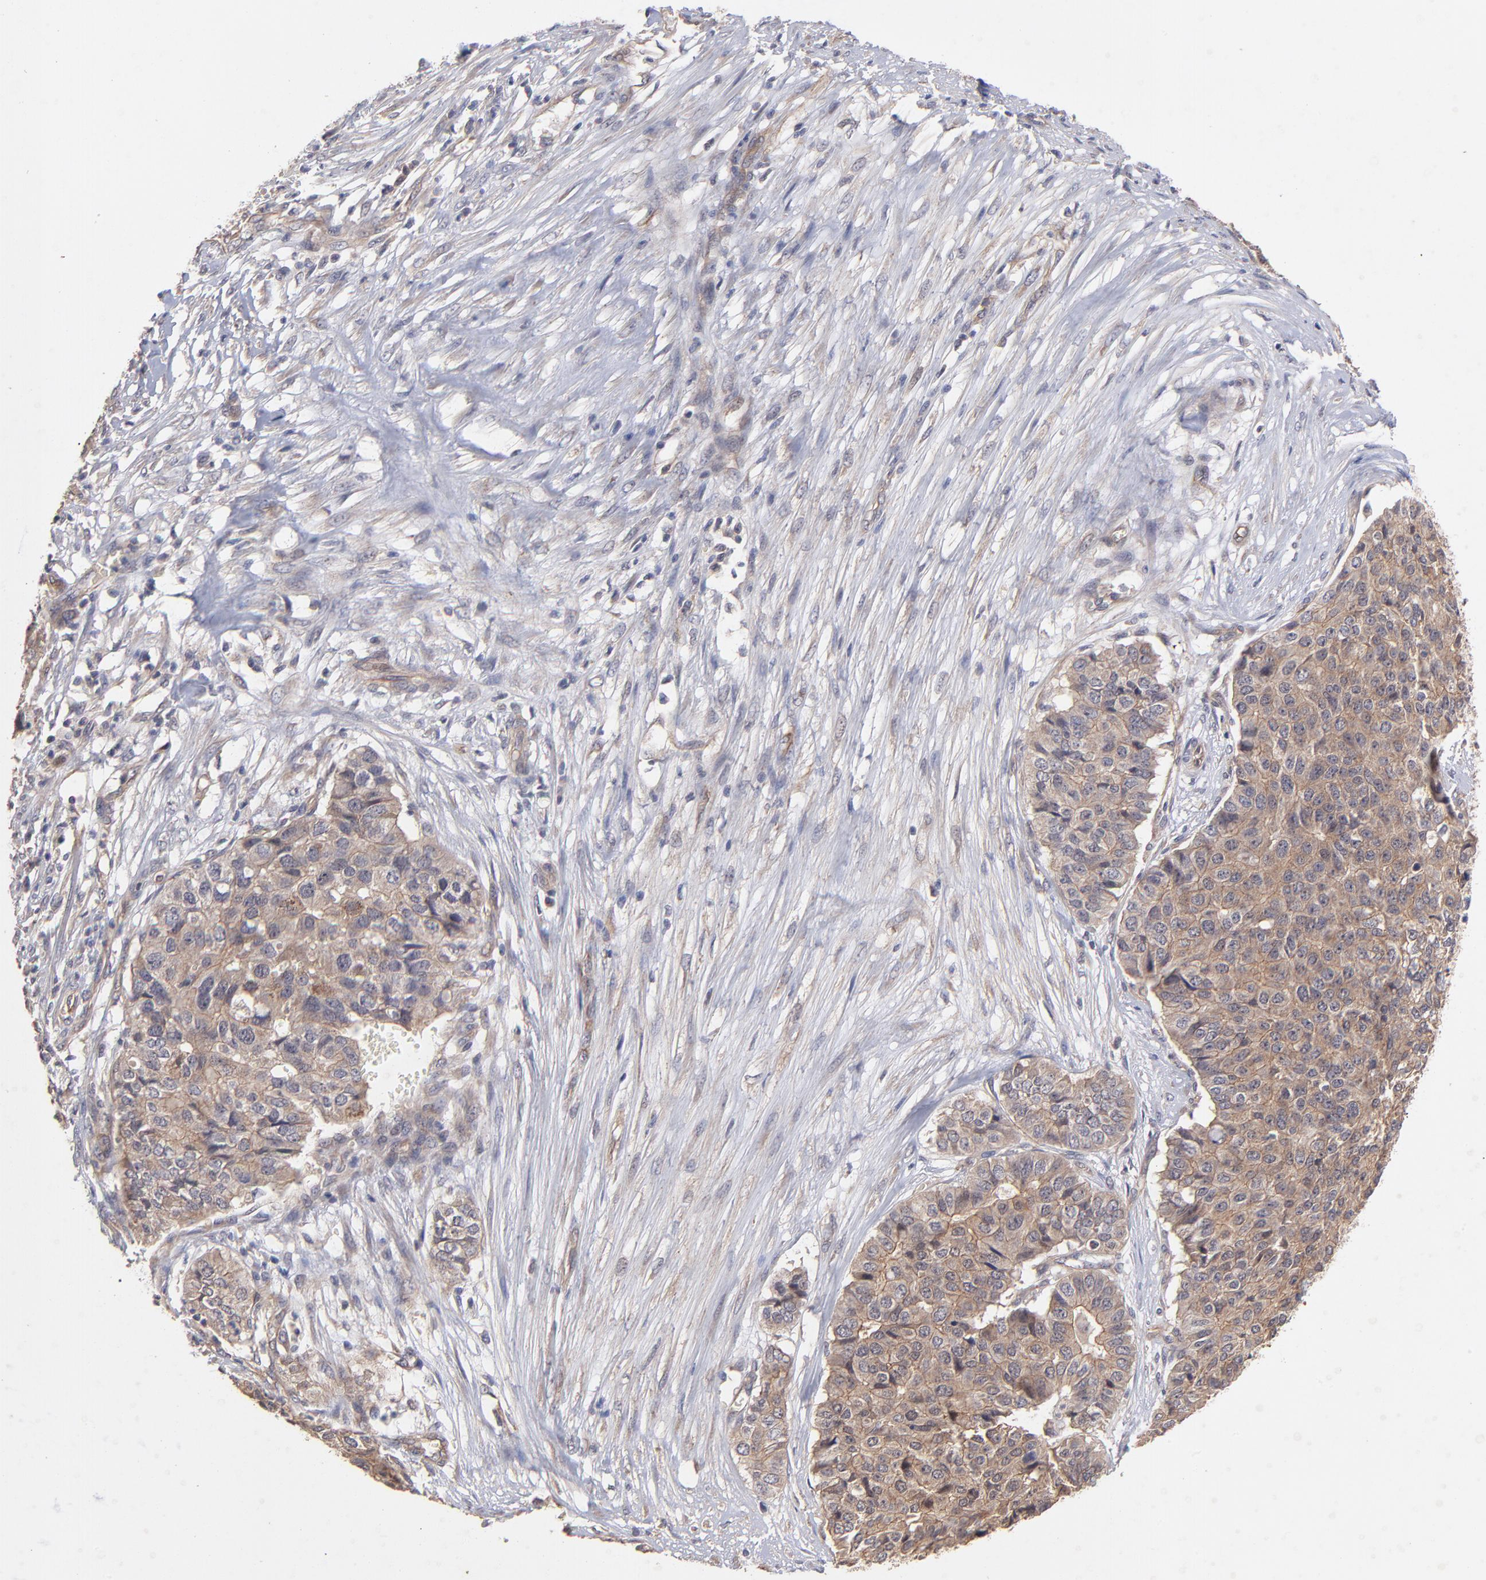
{"staining": {"intensity": "moderate", "quantity": ">75%", "location": "cytoplasmic/membranous"}, "tissue": "pancreatic cancer", "cell_type": "Tumor cells", "image_type": "cancer", "snomed": [{"axis": "morphology", "description": "Adenocarcinoma, NOS"}, {"axis": "topography", "description": "Pancreas"}], "caption": "A photomicrograph of human pancreatic cancer (adenocarcinoma) stained for a protein demonstrates moderate cytoplasmic/membranous brown staining in tumor cells.", "gene": "STAP2", "patient": {"sex": "male", "age": 50}}